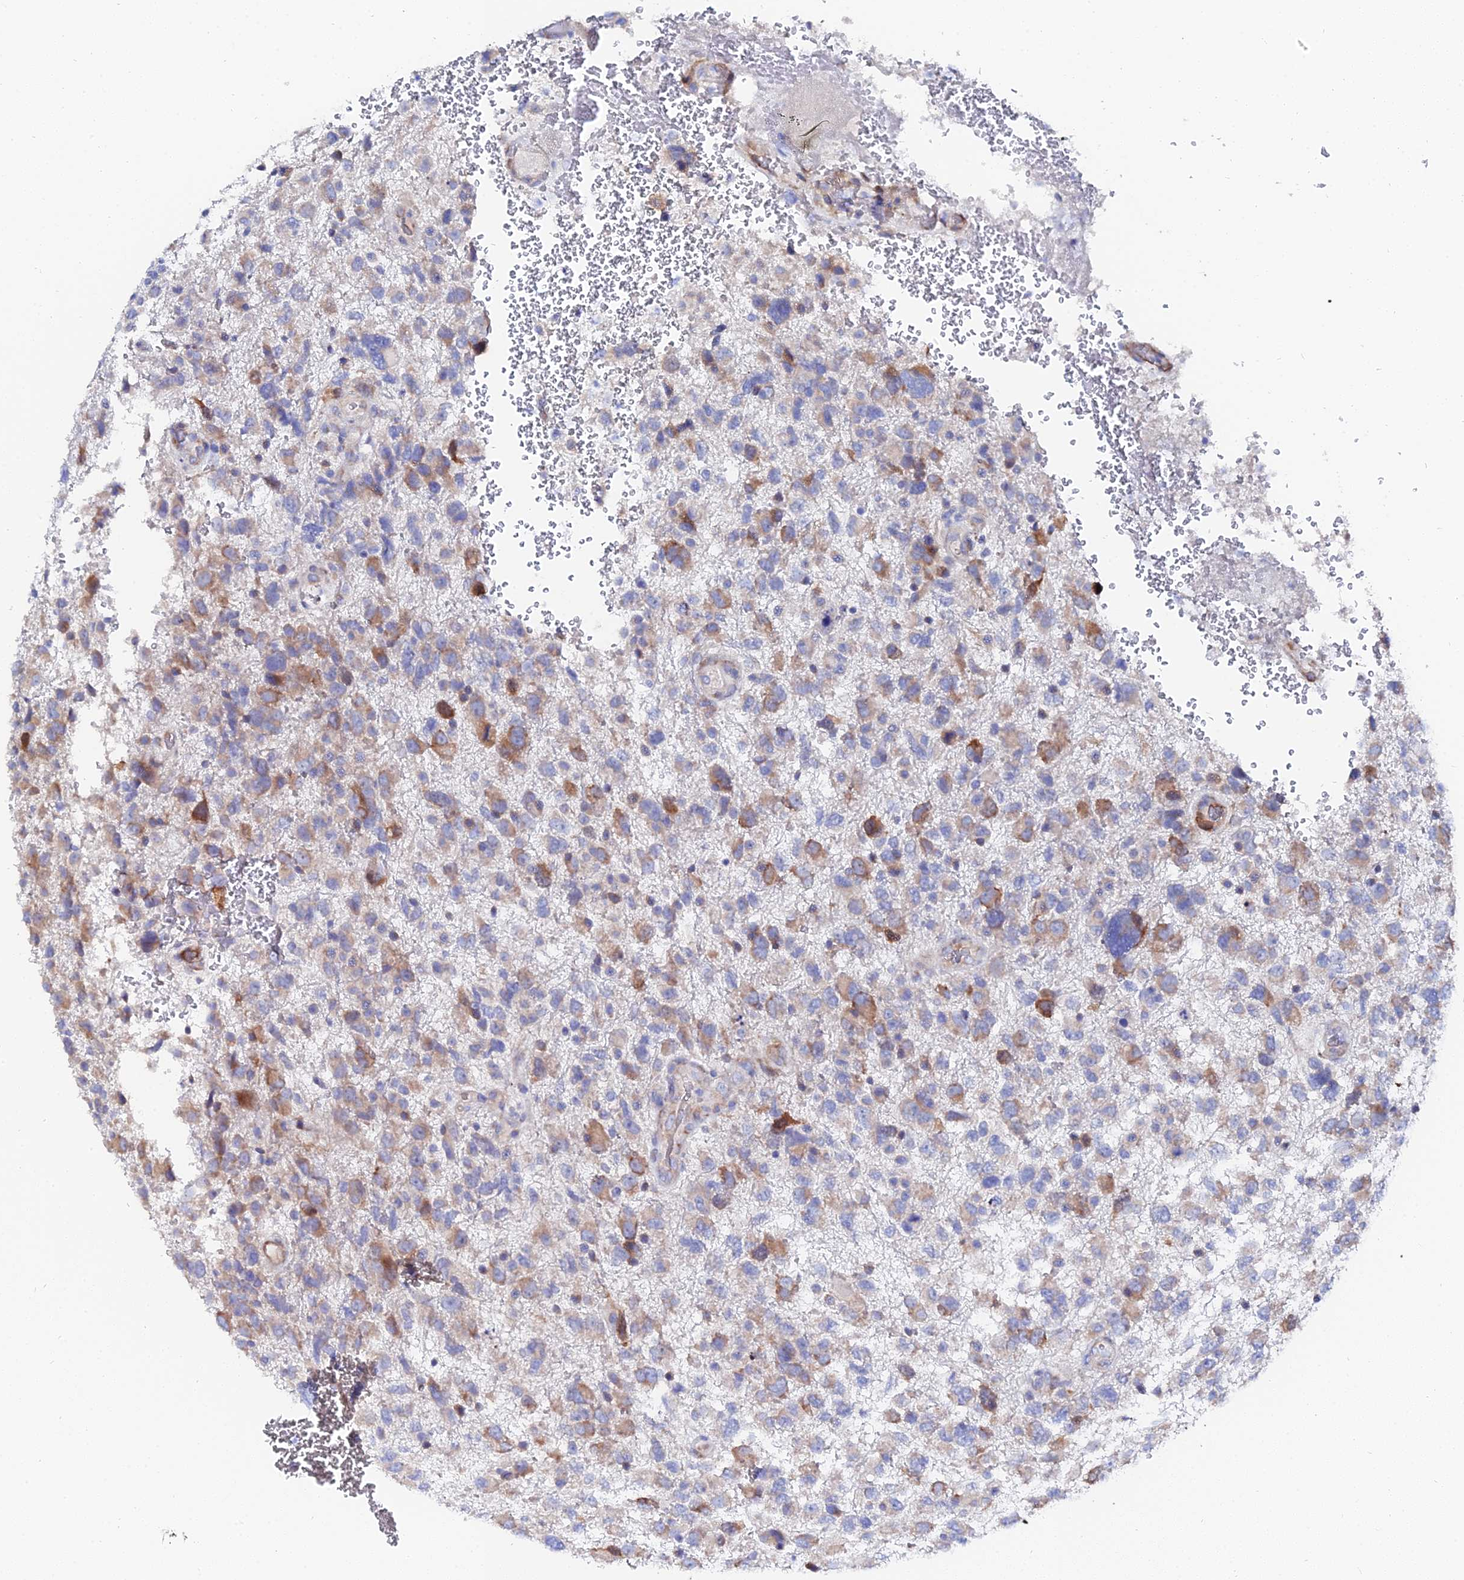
{"staining": {"intensity": "moderate", "quantity": "<25%", "location": "cytoplasmic/membranous"}, "tissue": "glioma", "cell_type": "Tumor cells", "image_type": "cancer", "snomed": [{"axis": "morphology", "description": "Glioma, malignant, High grade"}, {"axis": "topography", "description": "Brain"}], "caption": "Glioma stained with DAB (3,3'-diaminobenzidine) immunohistochemistry exhibits low levels of moderate cytoplasmic/membranous positivity in about <25% of tumor cells.", "gene": "PTTG1", "patient": {"sex": "male", "age": 61}}